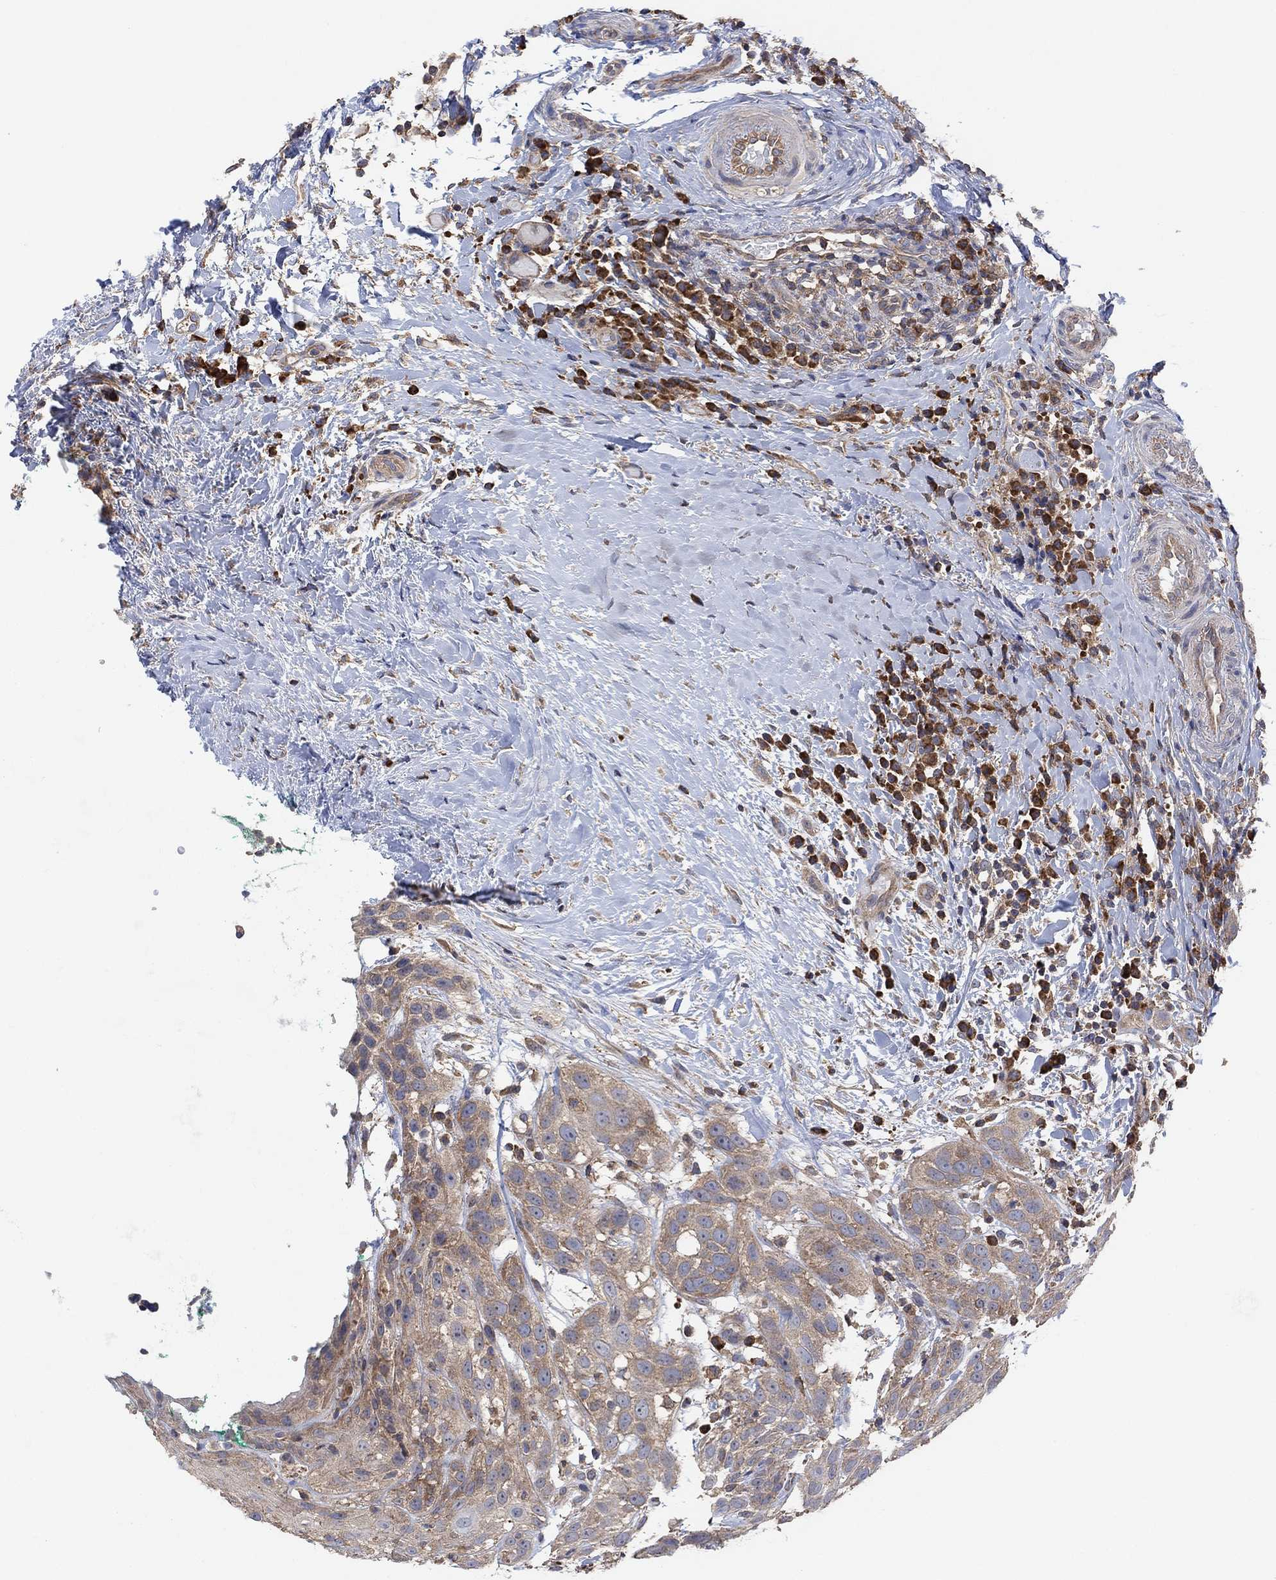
{"staining": {"intensity": "weak", "quantity": "25%-75%", "location": "cytoplasmic/membranous"}, "tissue": "head and neck cancer", "cell_type": "Tumor cells", "image_type": "cancer", "snomed": [{"axis": "morphology", "description": "Normal tissue, NOS"}, {"axis": "morphology", "description": "Squamous cell carcinoma, NOS"}, {"axis": "topography", "description": "Oral tissue"}, {"axis": "topography", "description": "Salivary gland"}, {"axis": "topography", "description": "Head-Neck"}], "caption": "DAB (3,3'-diaminobenzidine) immunohistochemical staining of head and neck cancer (squamous cell carcinoma) shows weak cytoplasmic/membranous protein positivity in approximately 25%-75% of tumor cells.", "gene": "BLOC1S3", "patient": {"sex": "female", "age": 62}}